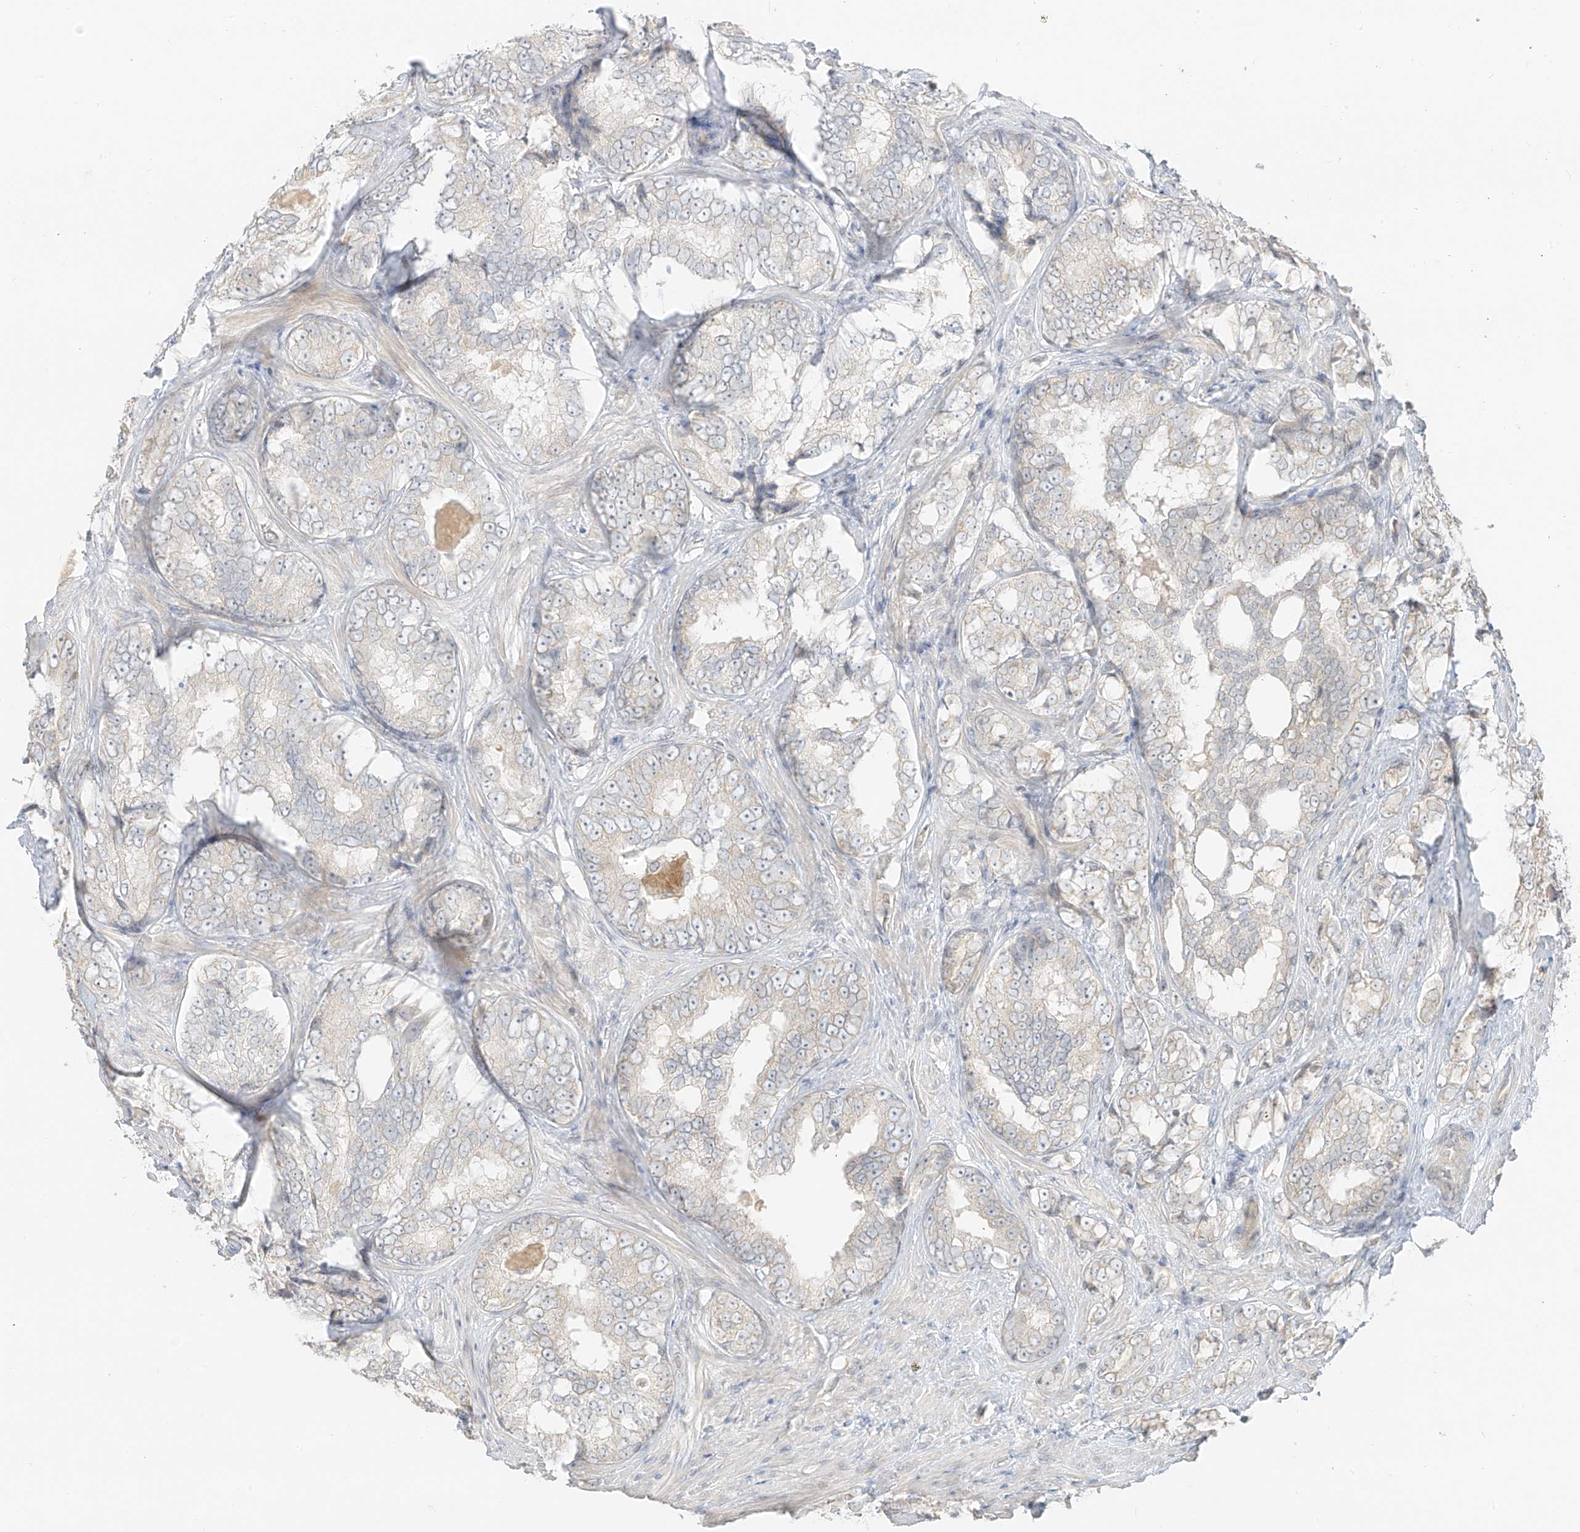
{"staining": {"intensity": "negative", "quantity": "none", "location": "none"}, "tissue": "prostate cancer", "cell_type": "Tumor cells", "image_type": "cancer", "snomed": [{"axis": "morphology", "description": "Adenocarcinoma, High grade"}, {"axis": "topography", "description": "Prostate"}], "caption": "DAB (3,3'-diaminobenzidine) immunohistochemical staining of human adenocarcinoma (high-grade) (prostate) demonstrates no significant expression in tumor cells.", "gene": "LIPT1", "patient": {"sex": "male", "age": 66}}